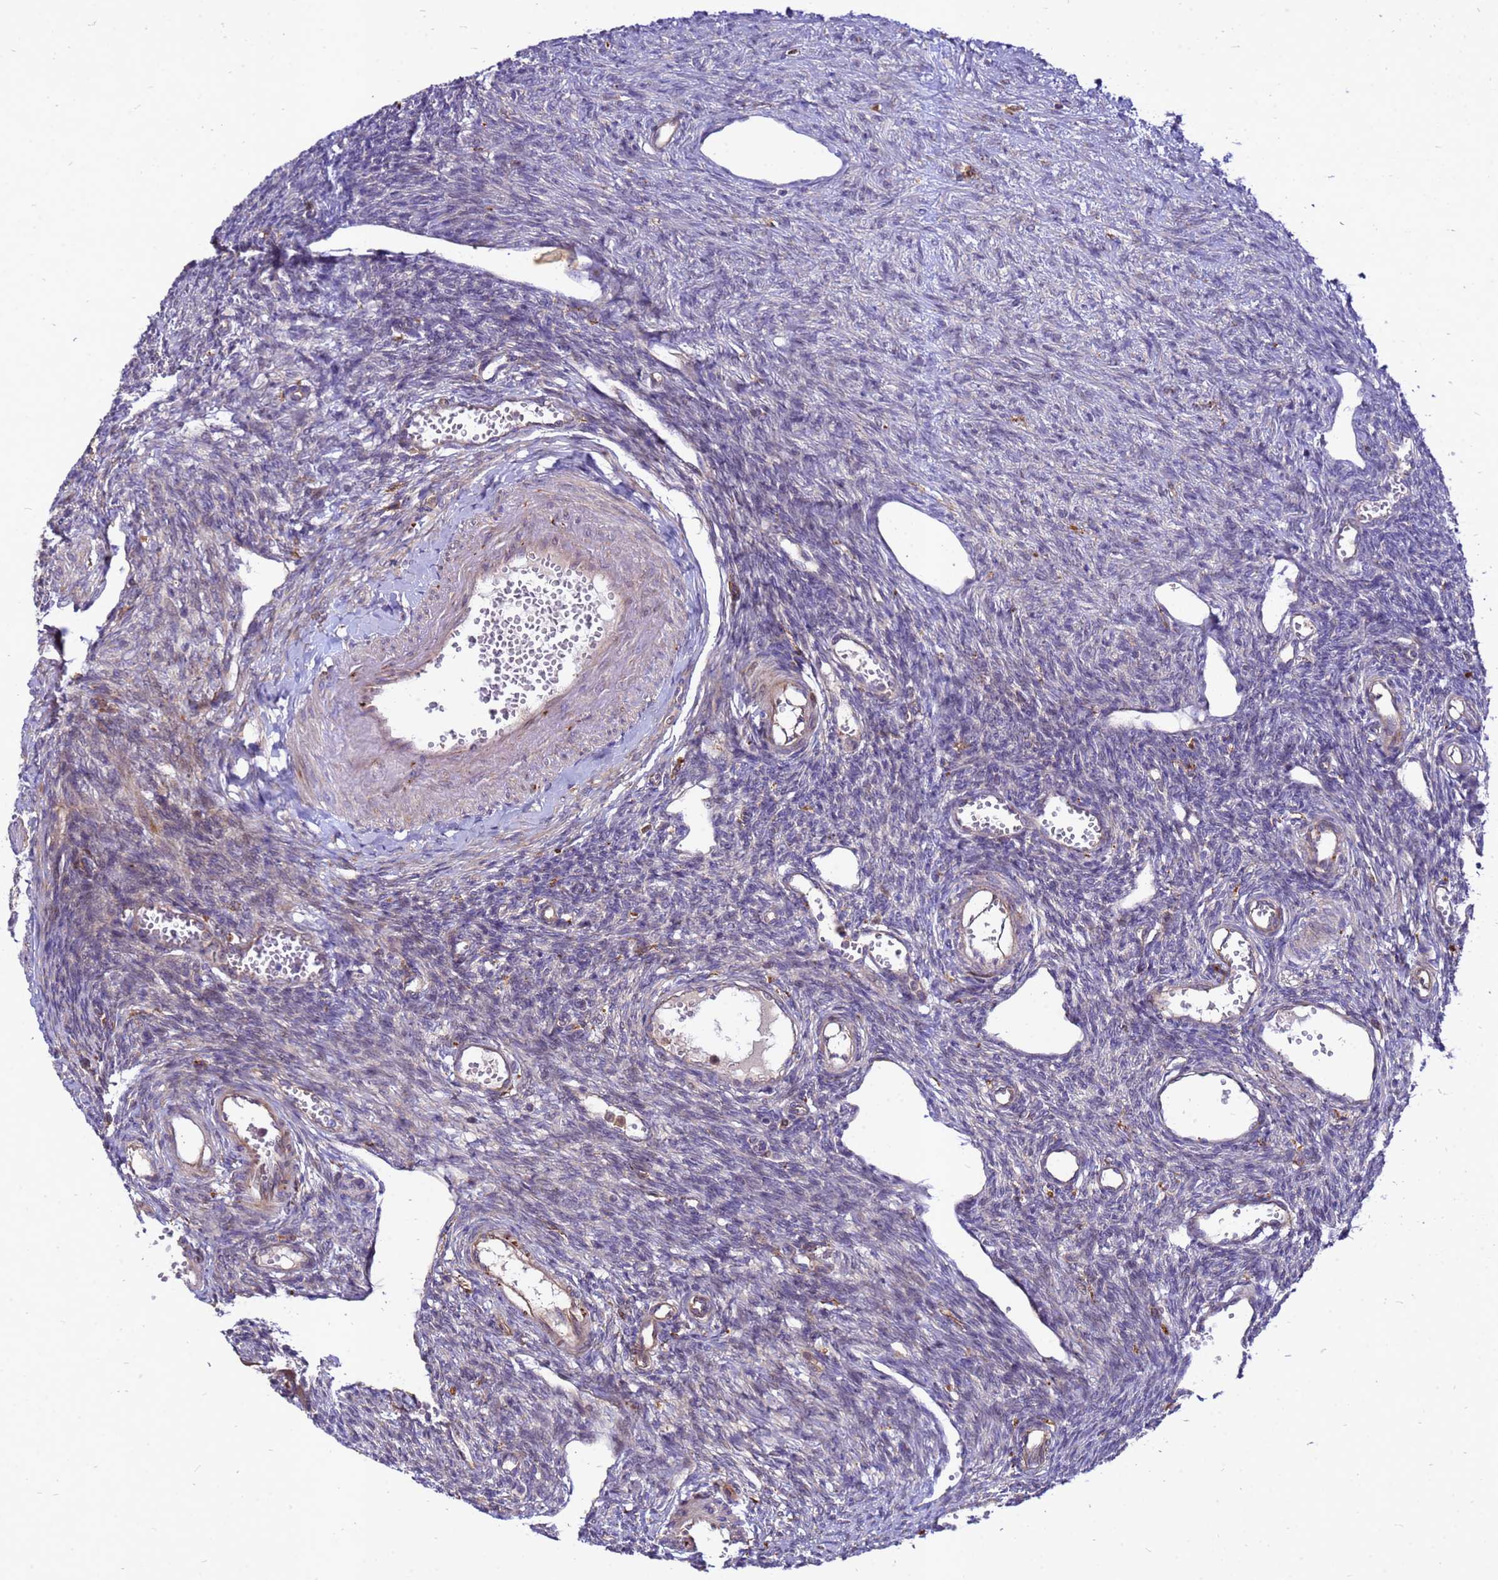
{"staining": {"intensity": "moderate", "quantity": ">75%", "location": "cytoplasmic/membranous"}, "tissue": "ovary", "cell_type": "Follicle cells", "image_type": "normal", "snomed": [{"axis": "morphology", "description": "Normal tissue, NOS"}, {"axis": "morphology", "description": "Cyst, NOS"}, {"axis": "topography", "description": "Ovary"}], "caption": "Protein staining exhibits moderate cytoplasmic/membranous expression in about >75% of follicle cells in benign ovary.", "gene": "RNF215", "patient": {"sex": "female", "age": 33}}